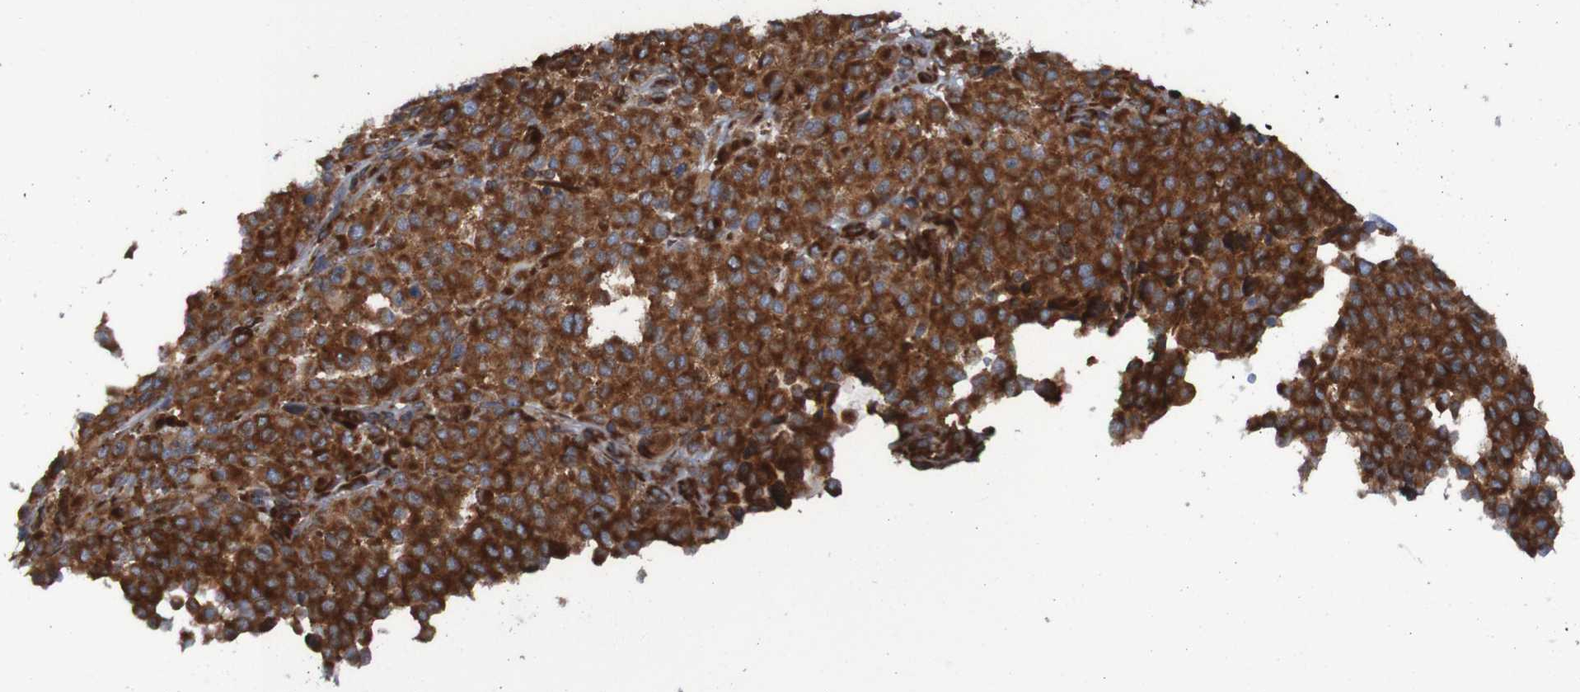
{"staining": {"intensity": "strong", "quantity": ">75%", "location": "cytoplasmic/membranous"}, "tissue": "melanoma", "cell_type": "Tumor cells", "image_type": "cancer", "snomed": [{"axis": "morphology", "description": "Malignant melanoma, Metastatic site"}, {"axis": "topography", "description": "Pancreas"}], "caption": "A high amount of strong cytoplasmic/membranous staining is present in approximately >75% of tumor cells in melanoma tissue.", "gene": "RPL10", "patient": {"sex": "female", "age": 30}}